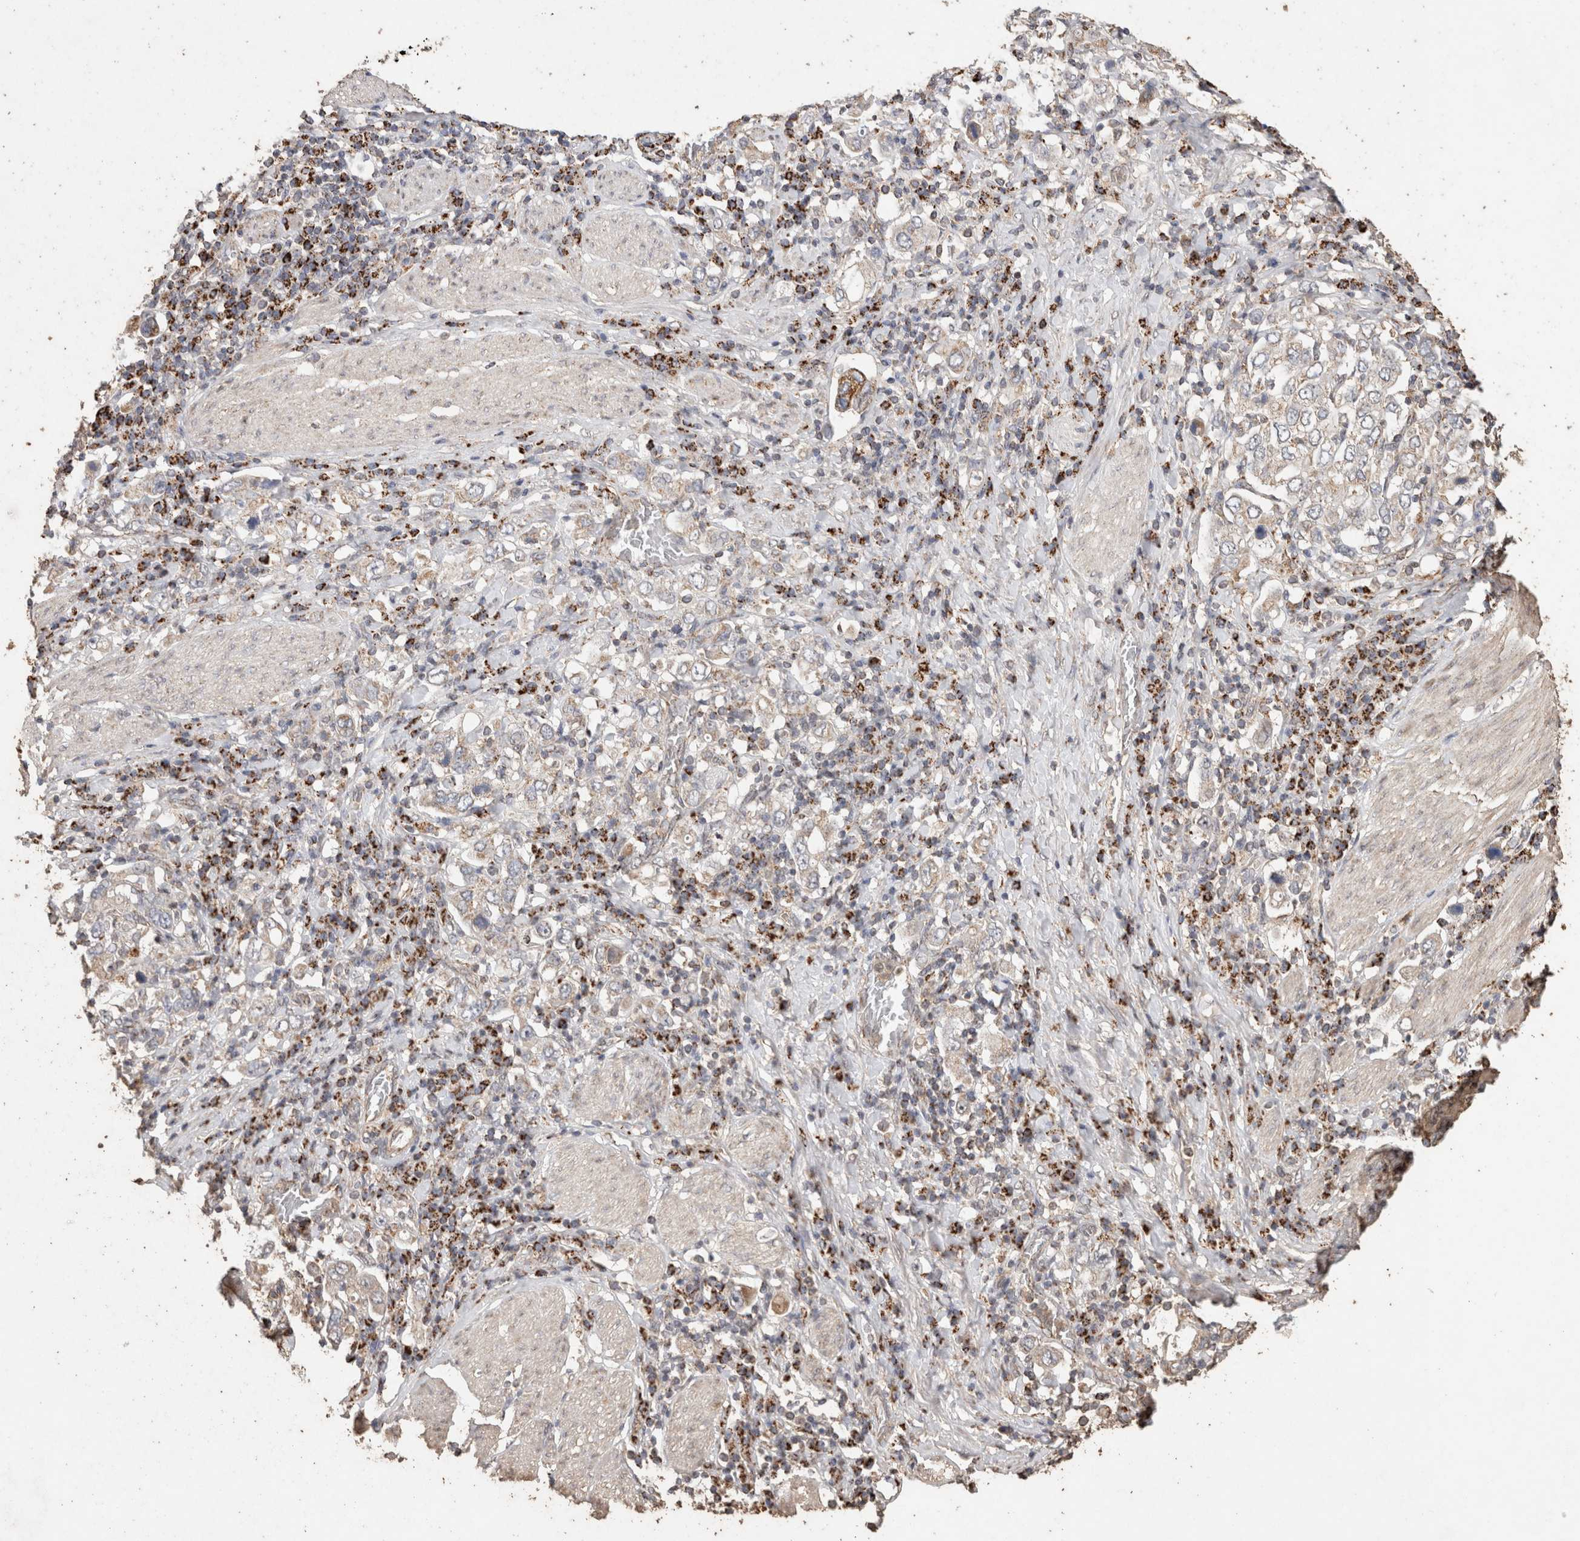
{"staining": {"intensity": "moderate", "quantity": "<25%", "location": "cytoplasmic/membranous"}, "tissue": "stomach cancer", "cell_type": "Tumor cells", "image_type": "cancer", "snomed": [{"axis": "morphology", "description": "Adenocarcinoma, NOS"}, {"axis": "topography", "description": "Stomach, upper"}], "caption": "DAB immunohistochemical staining of human stomach cancer shows moderate cytoplasmic/membranous protein staining in approximately <25% of tumor cells.", "gene": "ACADM", "patient": {"sex": "male", "age": 62}}